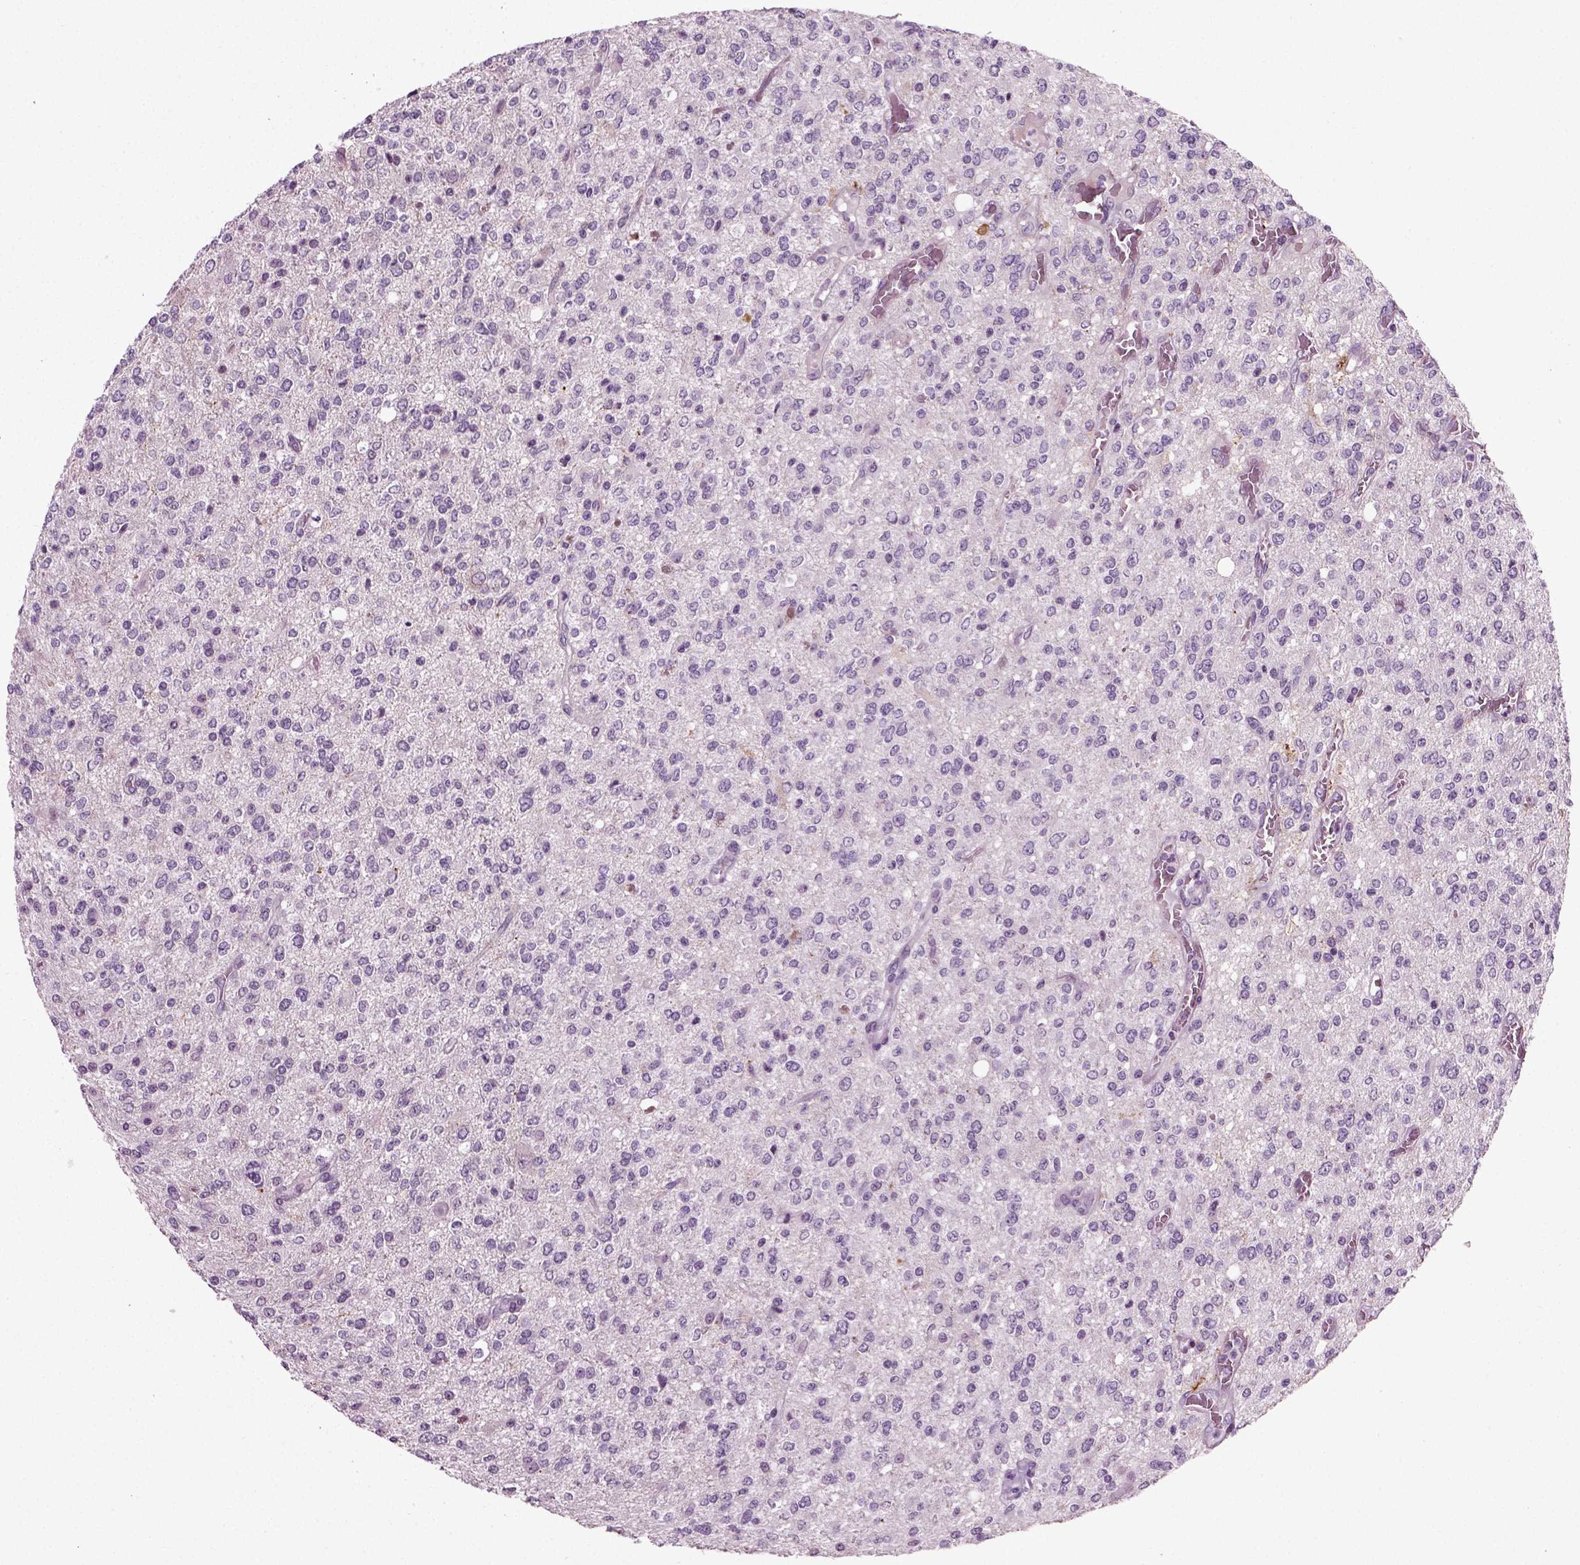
{"staining": {"intensity": "negative", "quantity": "none", "location": "none"}, "tissue": "glioma", "cell_type": "Tumor cells", "image_type": "cancer", "snomed": [{"axis": "morphology", "description": "Glioma, malignant, Low grade"}, {"axis": "topography", "description": "Brain"}], "caption": "Glioma stained for a protein using IHC exhibits no staining tumor cells.", "gene": "SCG5", "patient": {"sex": "male", "age": 67}}